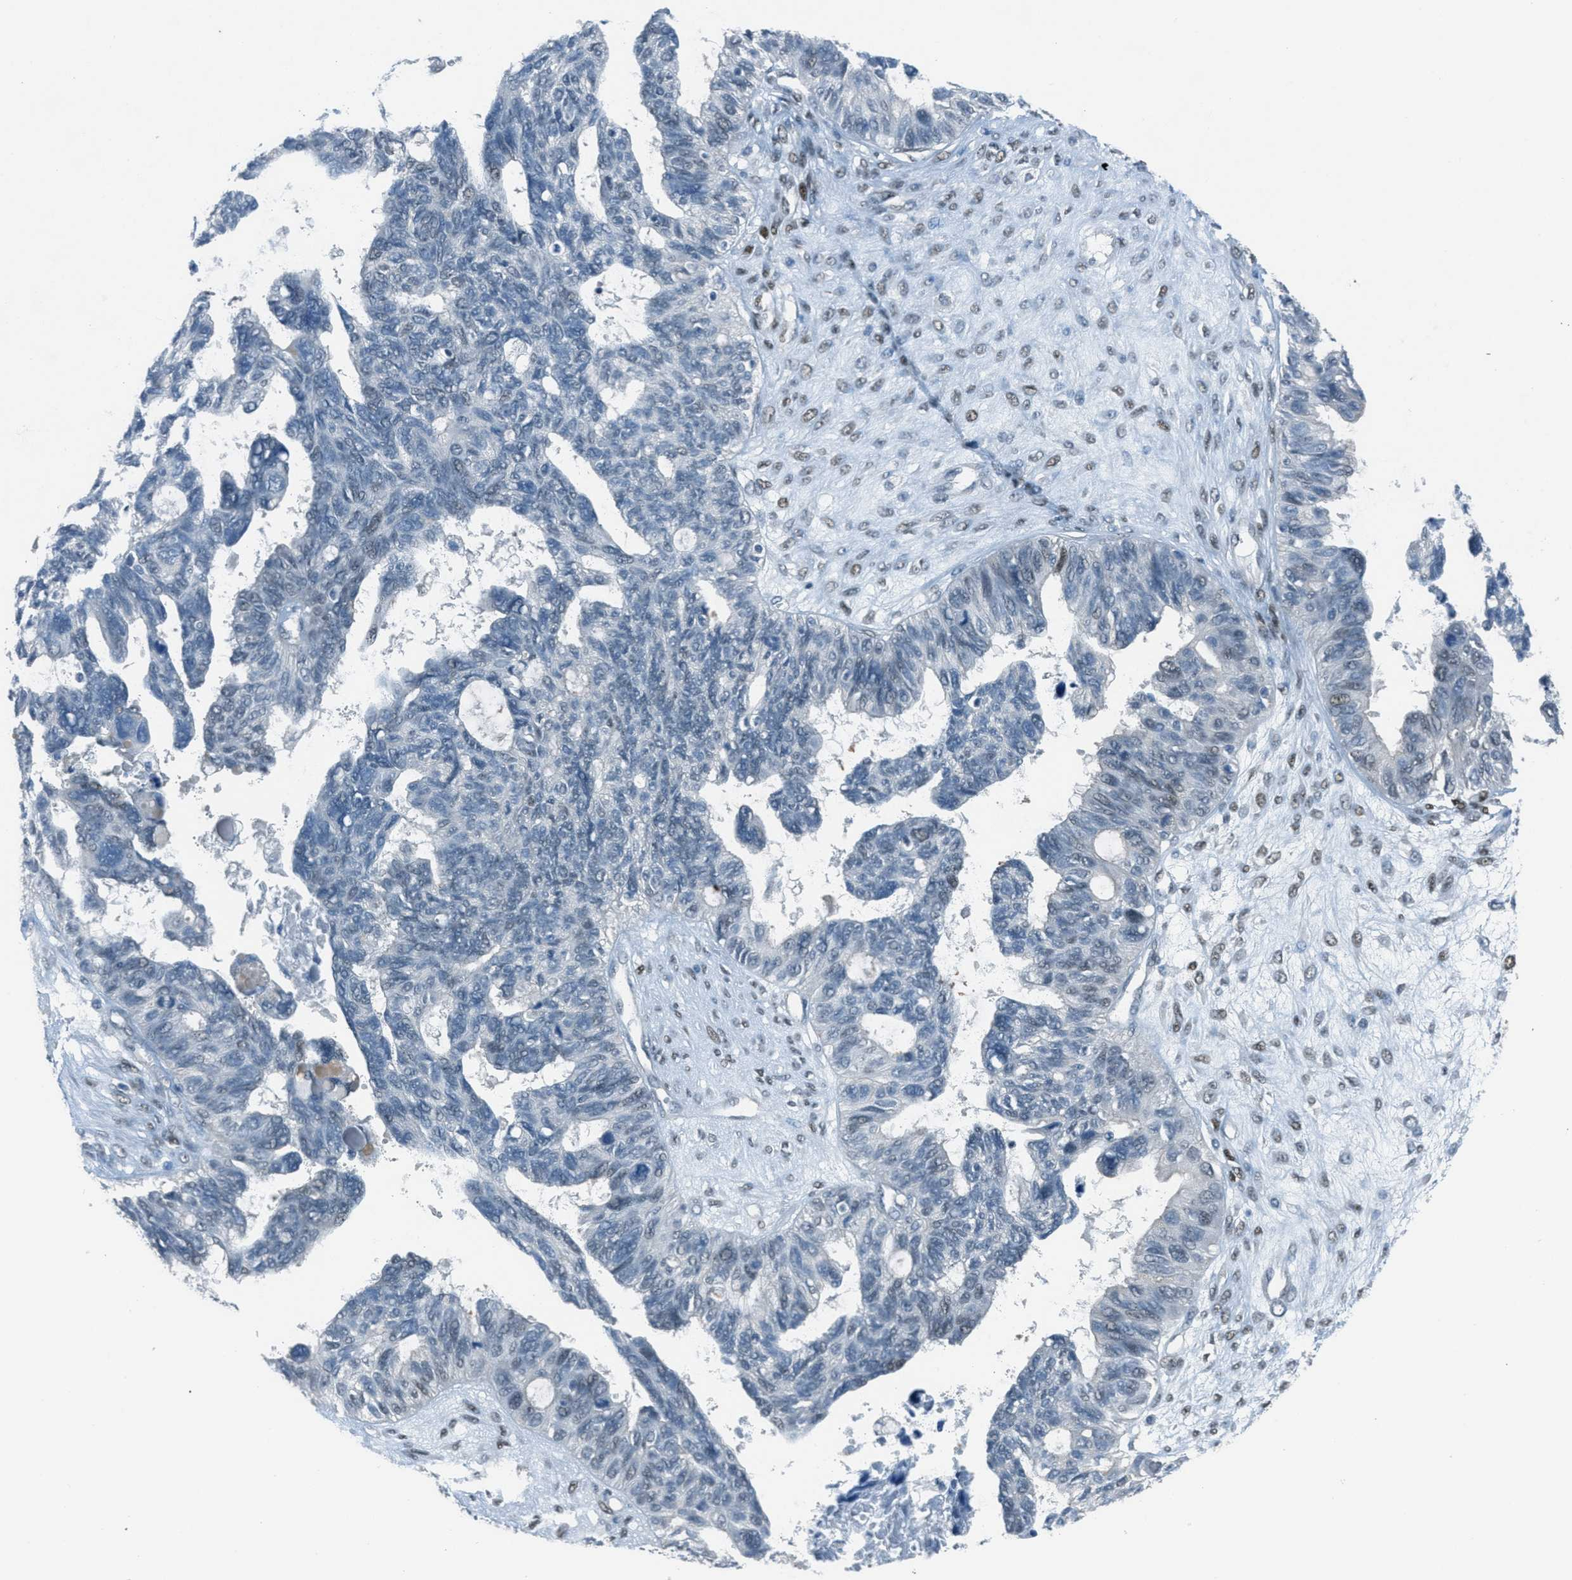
{"staining": {"intensity": "negative", "quantity": "none", "location": "none"}, "tissue": "ovarian cancer", "cell_type": "Tumor cells", "image_type": "cancer", "snomed": [{"axis": "morphology", "description": "Cystadenocarcinoma, serous, NOS"}, {"axis": "topography", "description": "Ovary"}], "caption": "Photomicrograph shows no significant protein staining in tumor cells of ovarian cancer (serous cystadenocarcinoma). Nuclei are stained in blue.", "gene": "TCF3", "patient": {"sex": "female", "age": 79}}